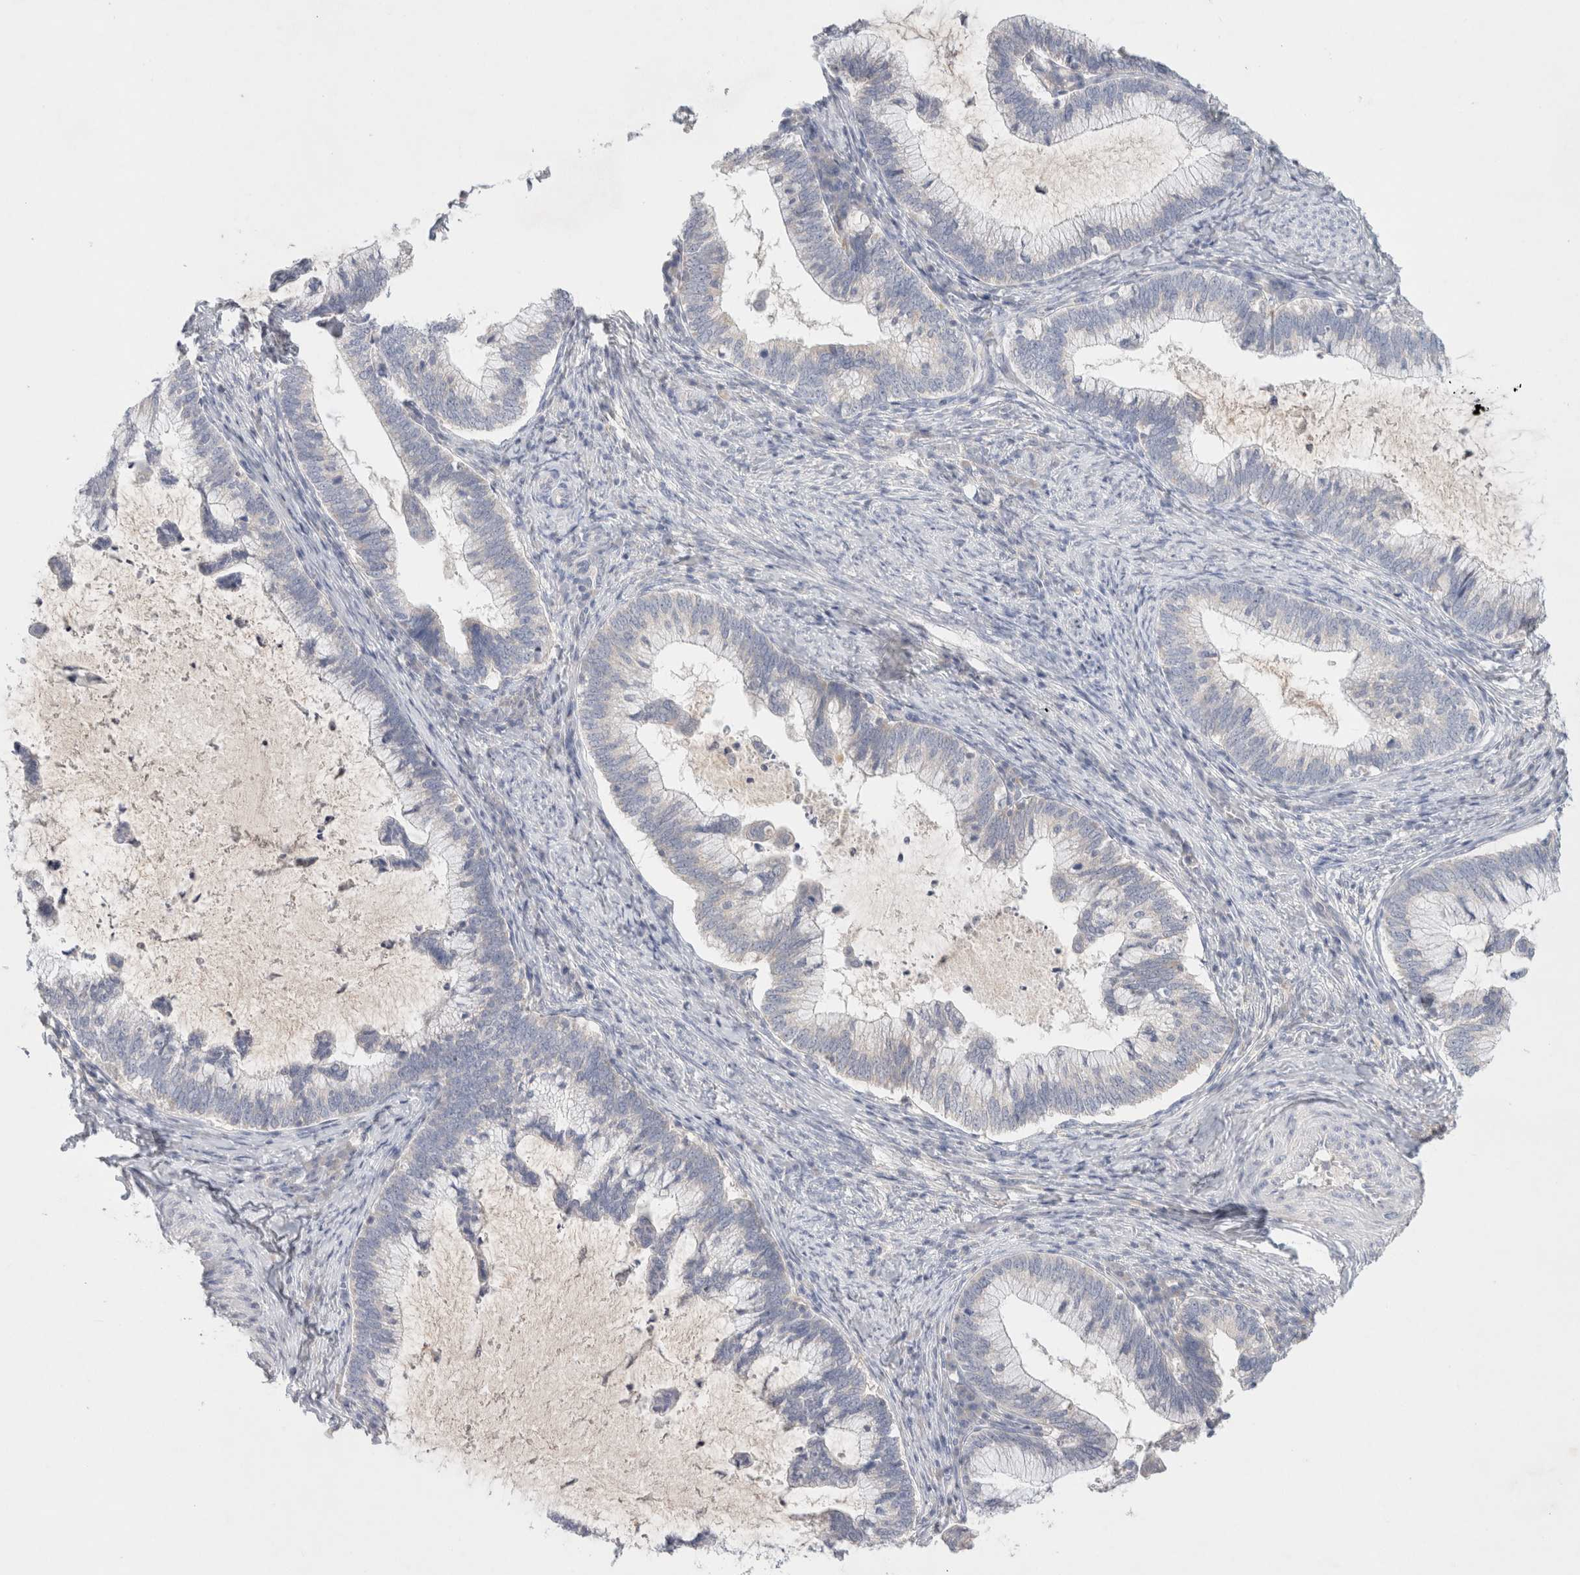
{"staining": {"intensity": "negative", "quantity": "none", "location": "none"}, "tissue": "cervical cancer", "cell_type": "Tumor cells", "image_type": "cancer", "snomed": [{"axis": "morphology", "description": "Adenocarcinoma, NOS"}, {"axis": "topography", "description": "Cervix"}], "caption": "Tumor cells are negative for protein expression in human cervical cancer (adenocarcinoma).", "gene": "MPP2", "patient": {"sex": "female", "age": 36}}